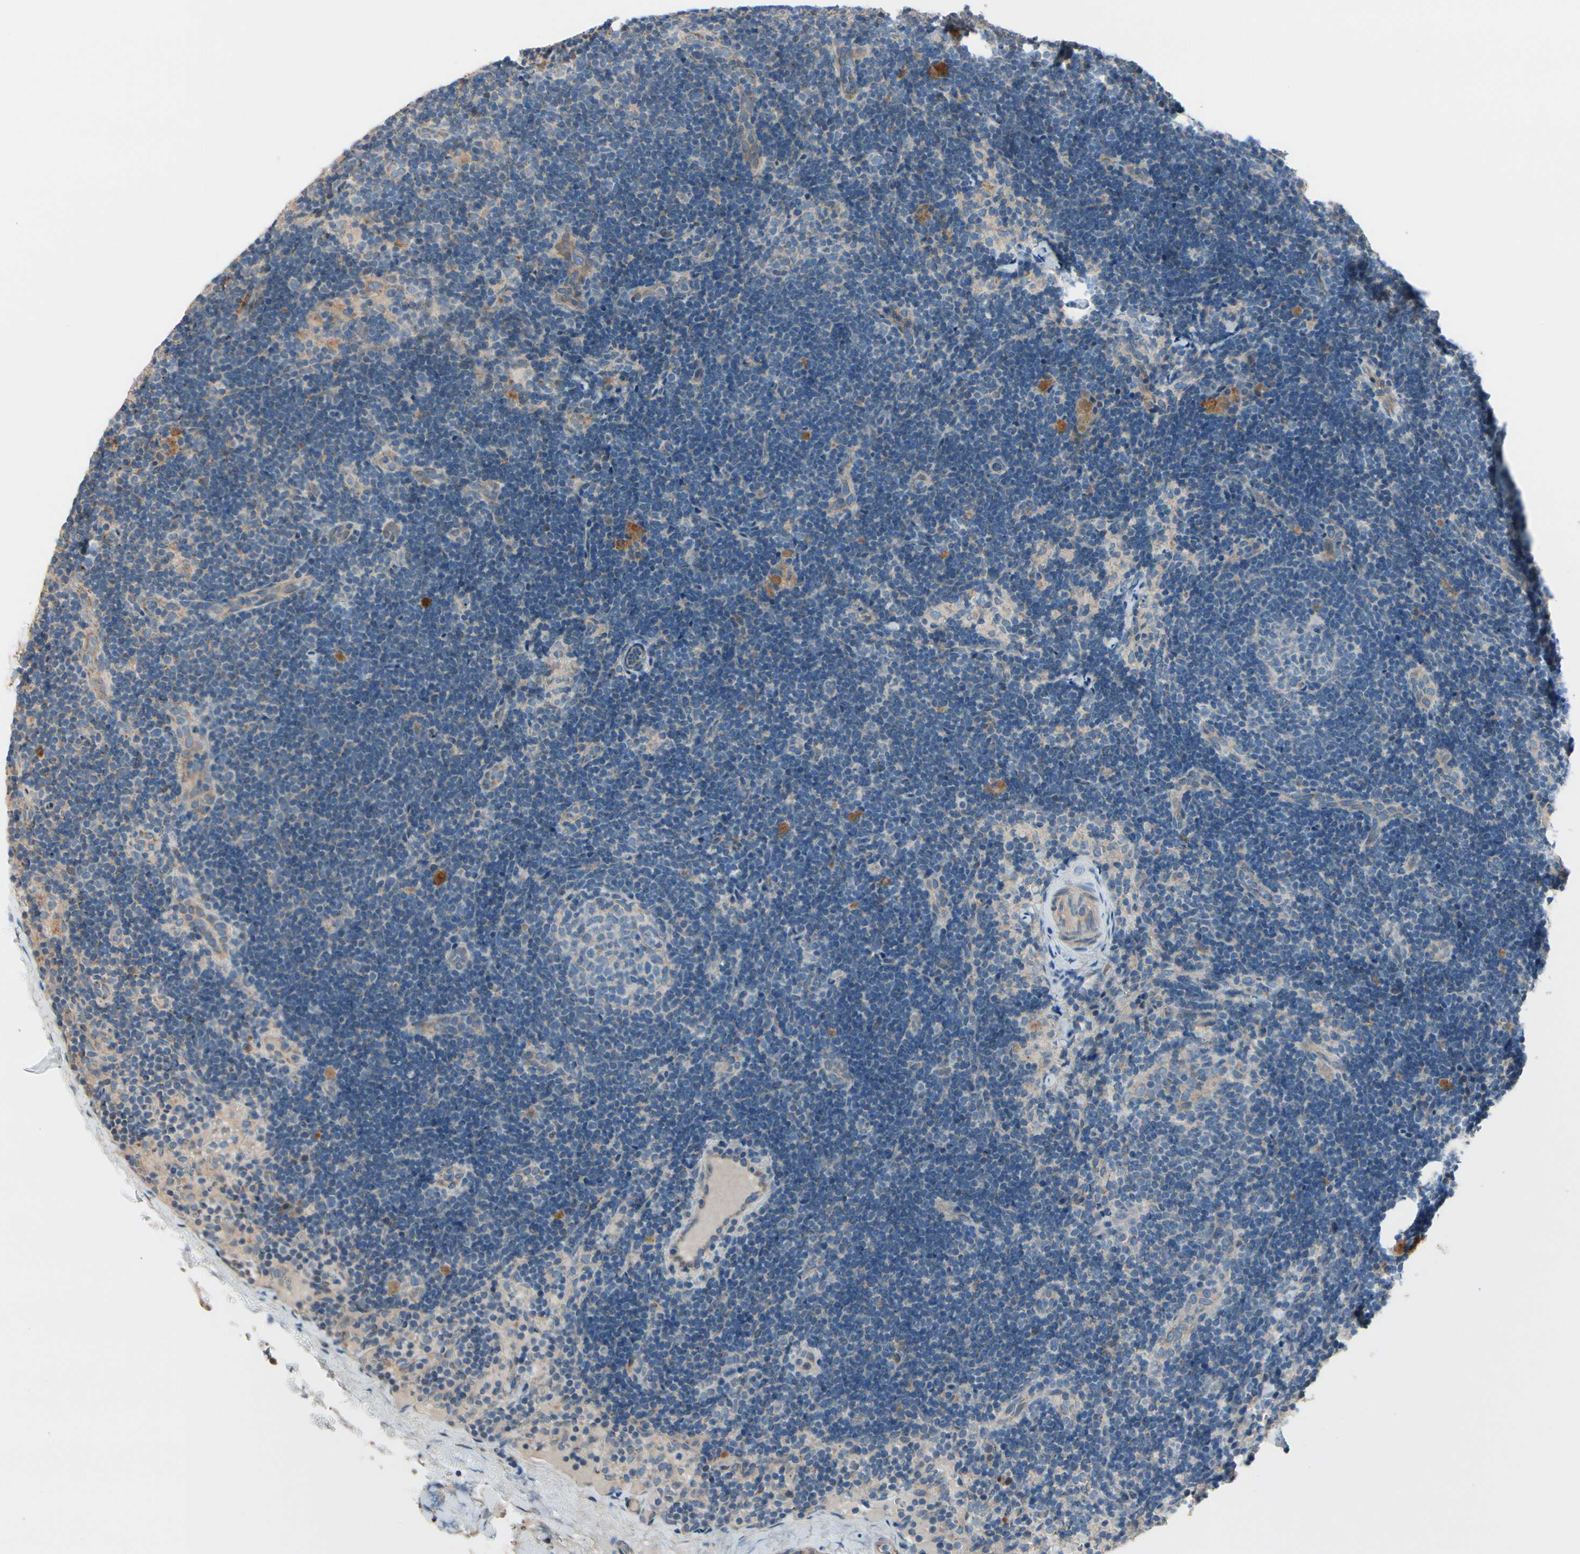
{"staining": {"intensity": "negative", "quantity": "none", "location": "none"}, "tissue": "lymph node", "cell_type": "Germinal center cells", "image_type": "normal", "snomed": [{"axis": "morphology", "description": "Normal tissue, NOS"}, {"axis": "topography", "description": "Lymph node"}], "caption": "DAB (3,3'-diaminobenzidine) immunohistochemical staining of benign human lymph node exhibits no significant positivity in germinal center cells. Brightfield microscopy of IHC stained with DAB (3,3'-diaminobenzidine) (brown) and hematoxylin (blue), captured at high magnification.", "gene": "EPHA3", "patient": {"sex": "female", "age": 14}}